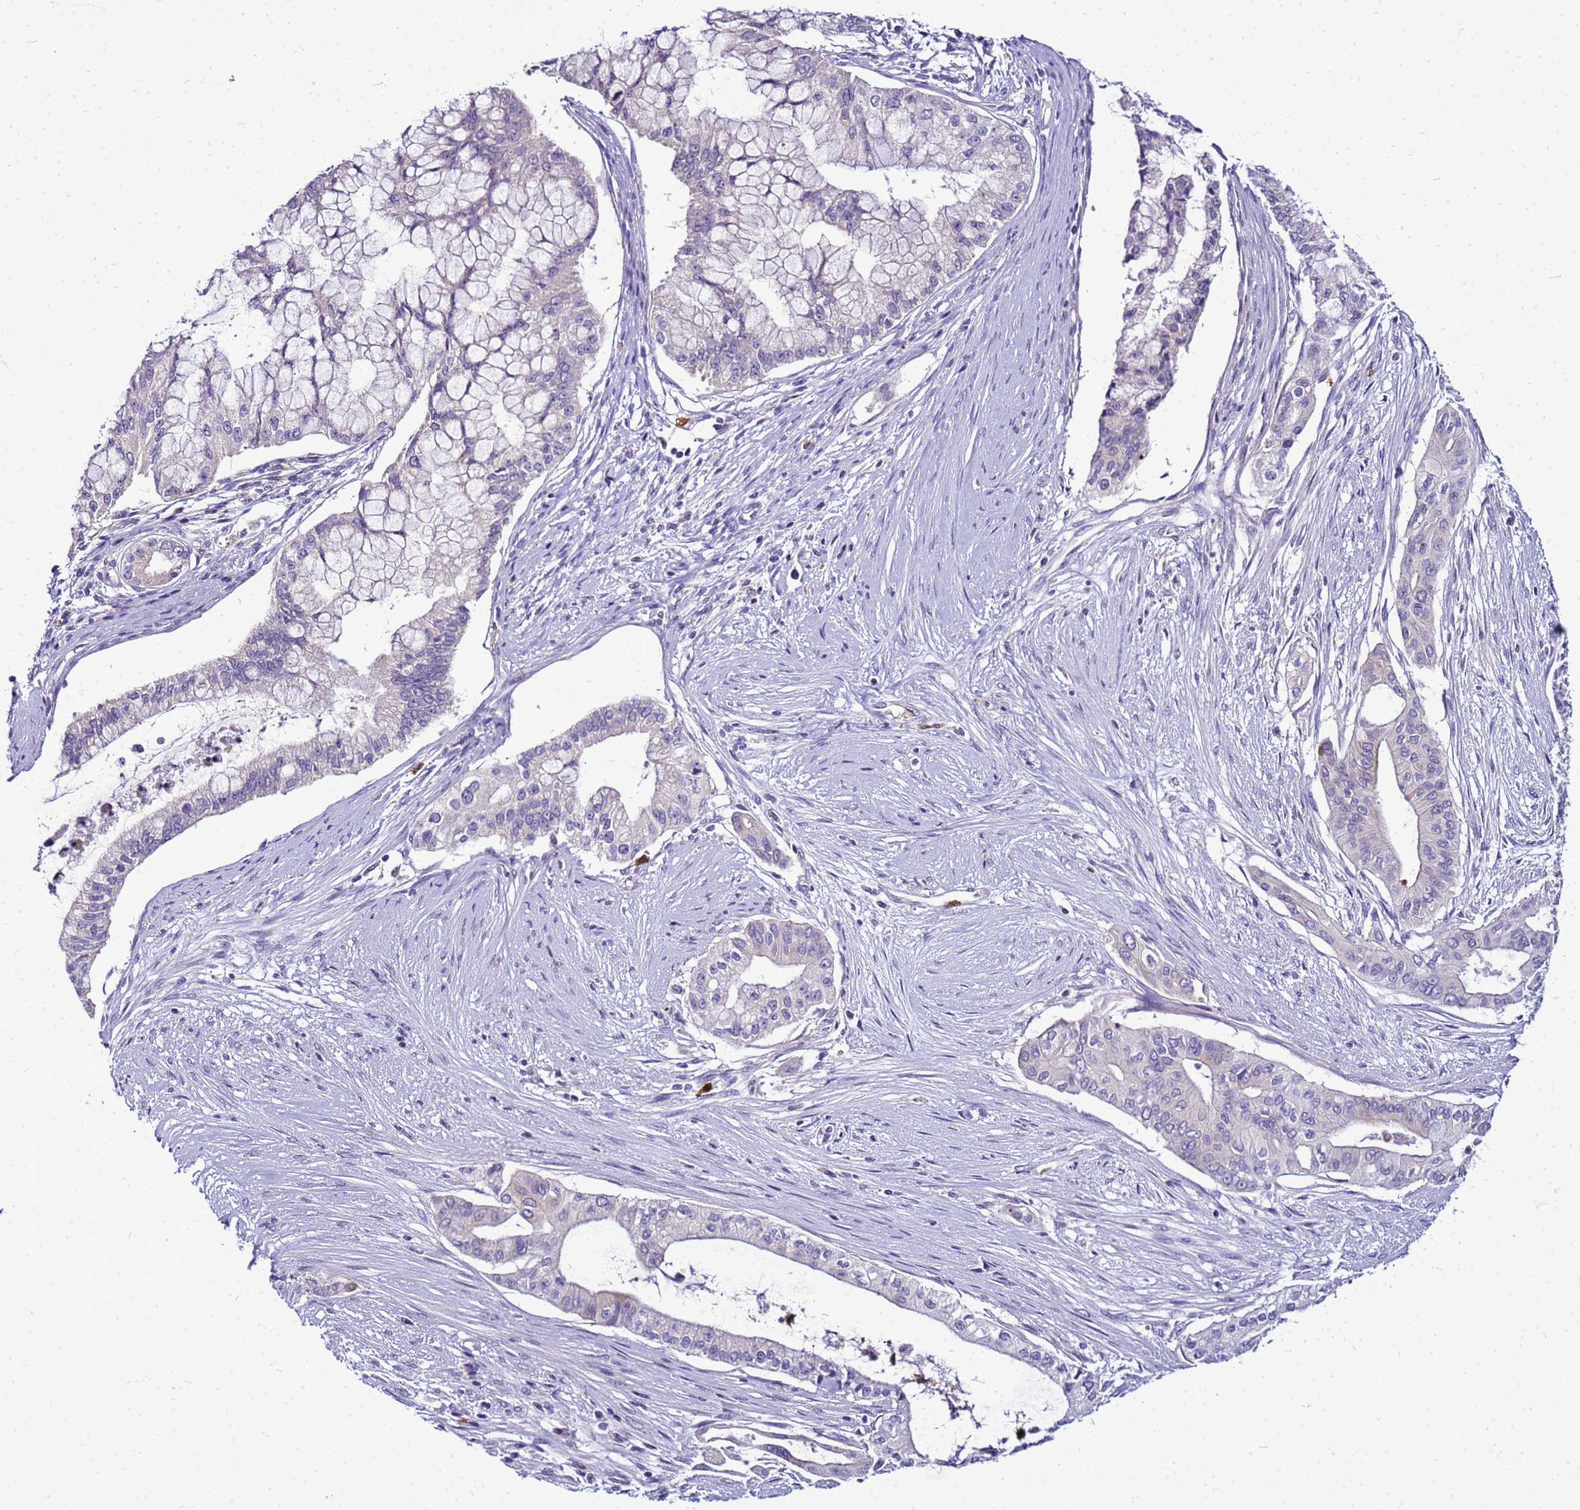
{"staining": {"intensity": "negative", "quantity": "none", "location": "none"}, "tissue": "pancreatic cancer", "cell_type": "Tumor cells", "image_type": "cancer", "snomed": [{"axis": "morphology", "description": "Adenocarcinoma, NOS"}, {"axis": "topography", "description": "Pancreas"}], "caption": "Immunohistochemistry (IHC) photomicrograph of pancreatic adenocarcinoma stained for a protein (brown), which exhibits no expression in tumor cells.", "gene": "VPS4B", "patient": {"sex": "male", "age": 46}}